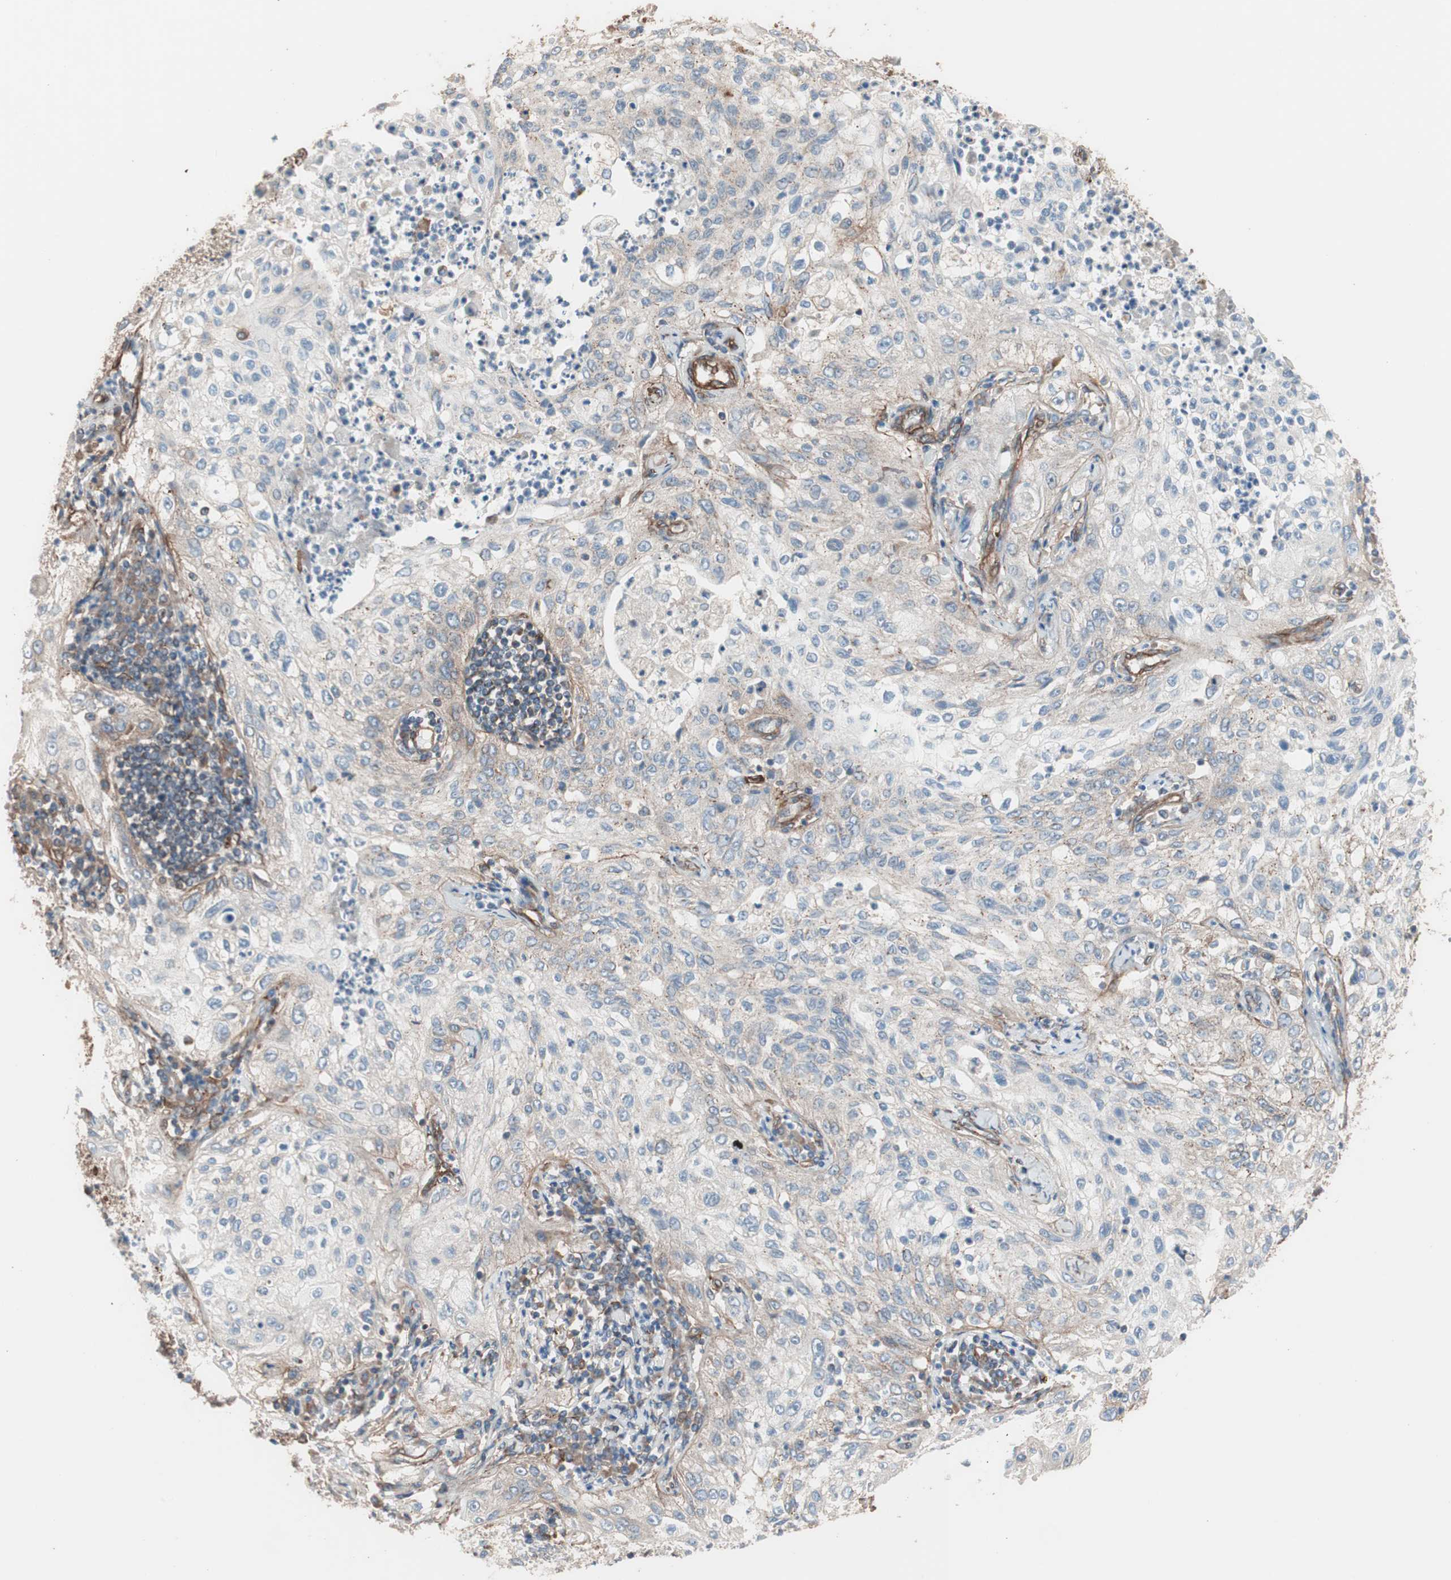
{"staining": {"intensity": "weak", "quantity": "25%-75%", "location": "cytoplasmic/membranous"}, "tissue": "lung cancer", "cell_type": "Tumor cells", "image_type": "cancer", "snomed": [{"axis": "morphology", "description": "Inflammation, NOS"}, {"axis": "morphology", "description": "Squamous cell carcinoma, NOS"}, {"axis": "topography", "description": "Lymph node"}, {"axis": "topography", "description": "Soft tissue"}, {"axis": "topography", "description": "Lung"}], "caption": "Squamous cell carcinoma (lung) stained for a protein shows weak cytoplasmic/membranous positivity in tumor cells.", "gene": "GPSM2", "patient": {"sex": "male", "age": 66}}